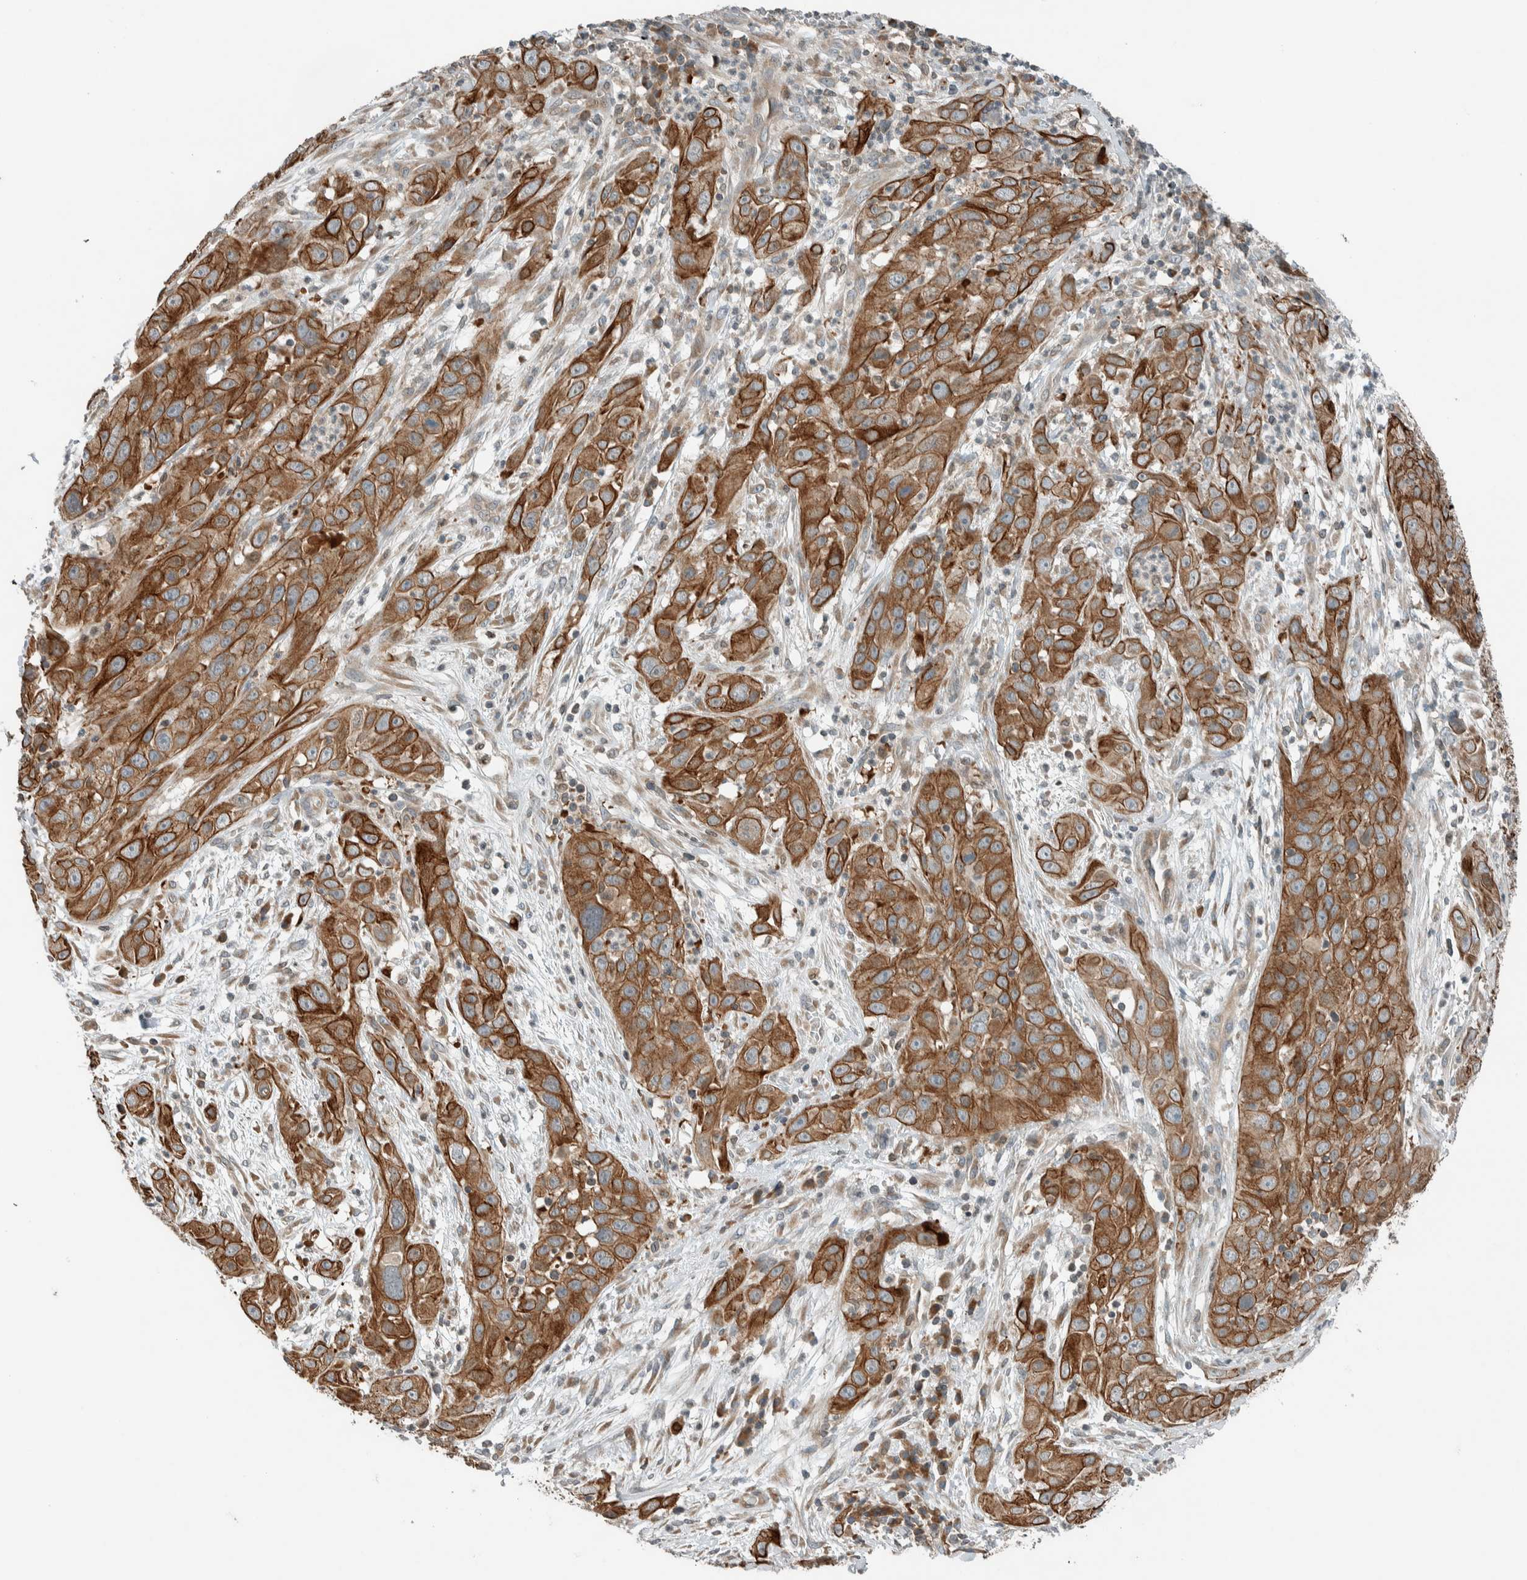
{"staining": {"intensity": "moderate", "quantity": ">75%", "location": "cytoplasmic/membranous"}, "tissue": "cervical cancer", "cell_type": "Tumor cells", "image_type": "cancer", "snomed": [{"axis": "morphology", "description": "Squamous cell carcinoma, NOS"}, {"axis": "topography", "description": "Cervix"}], "caption": "Immunohistochemistry (IHC) histopathology image of neoplastic tissue: cervical squamous cell carcinoma stained using immunohistochemistry (IHC) displays medium levels of moderate protein expression localized specifically in the cytoplasmic/membranous of tumor cells, appearing as a cytoplasmic/membranous brown color.", "gene": "SEL1L", "patient": {"sex": "female", "age": 32}}